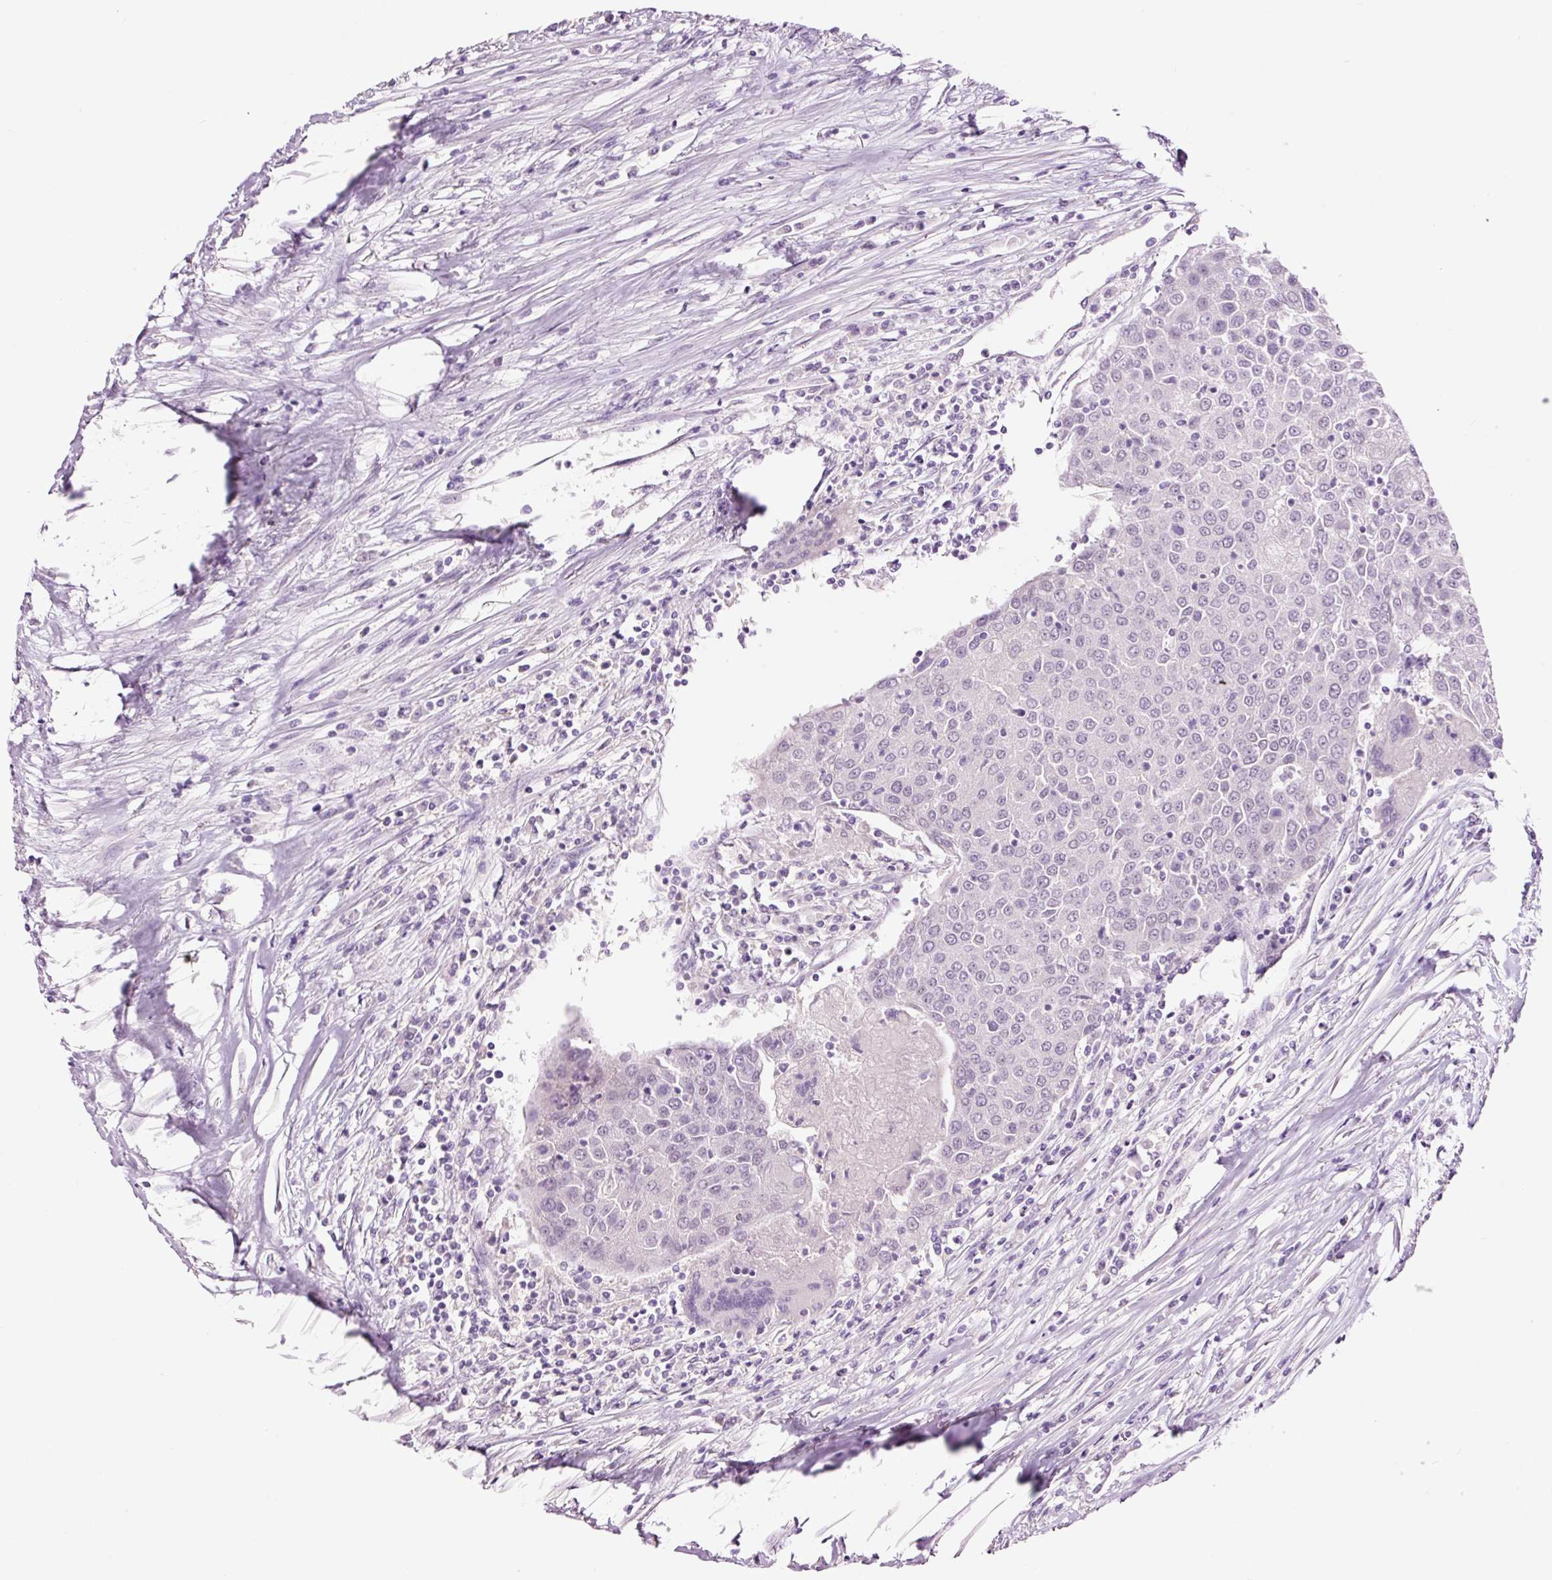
{"staining": {"intensity": "negative", "quantity": "none", "location": "none"}, "tissue": "urothelial cancer", "cell_type": "Tumor cells", "image_type": "cancer", "snomed": [{"axis": "morphology", "description": "Urothelial carcinoma, High grade"}, {"axis": "topography", "description": "Urinary bladder"}], "caption": "This is a photomicrograph of immunohistochemistry staining of urothelial cancer, which shows no expression in tumor cells. (Stains: DAB IHC with hematoxylin counter stain, Microscopy: brightfield microscopy at high magnification).", "gene": "GCG", "patient": {"sex": "female", "age": 85}}